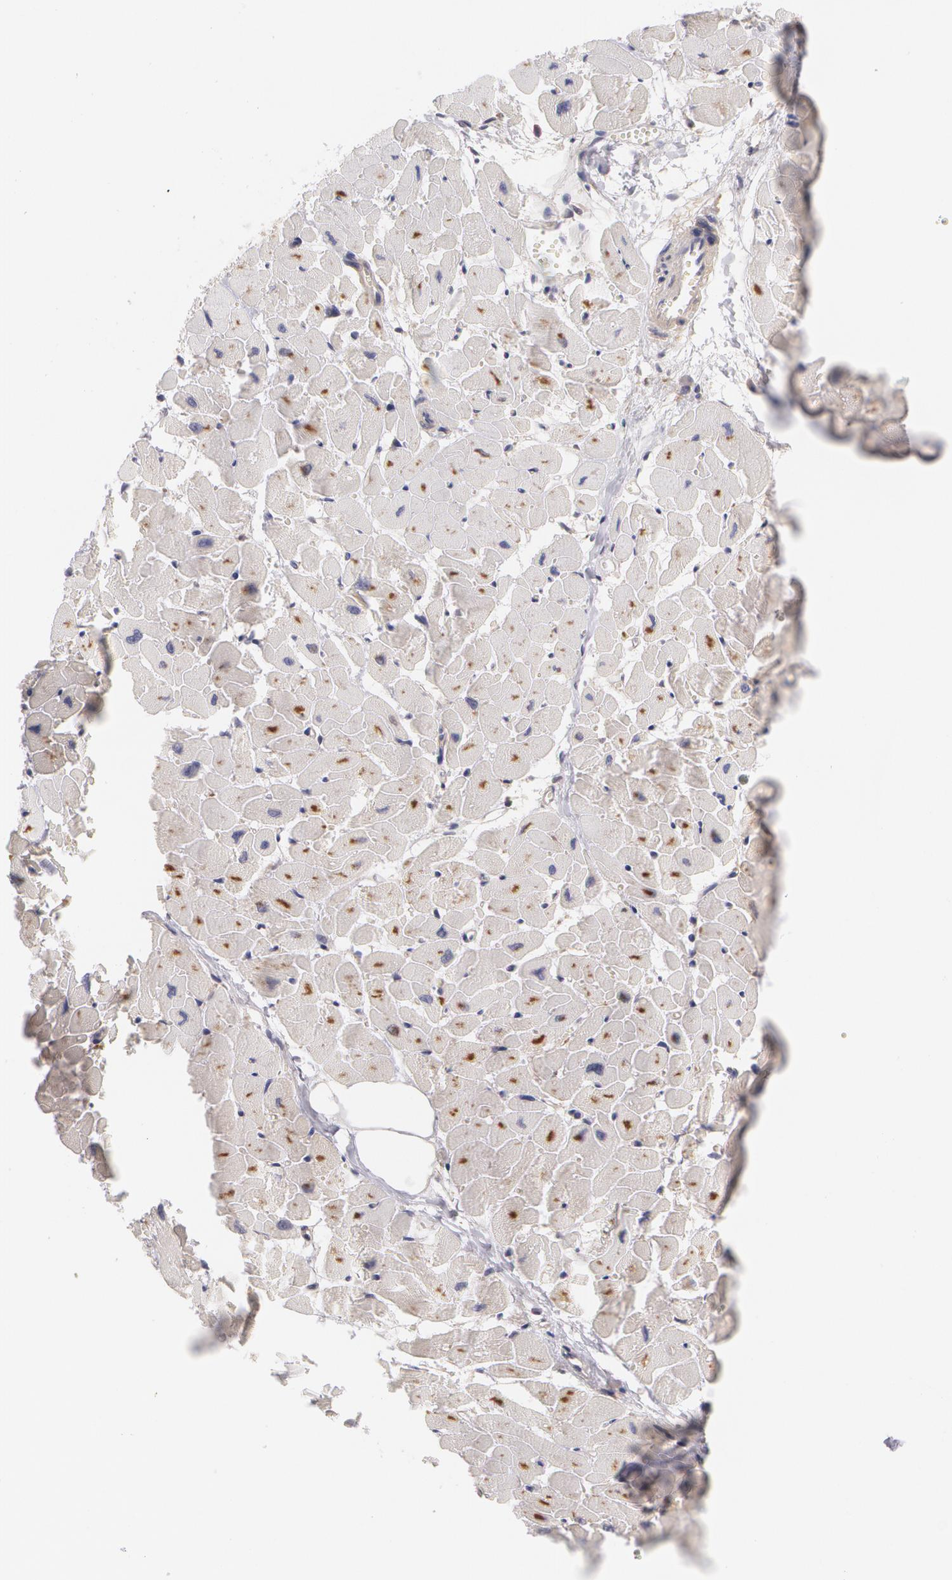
{"staining": {"intensity": "negative", "quantity": "none", "location": "none"}, "tissue": "heart muscle", "cell_type": "Cardiomyocytes", "image_type": "normal", "snomed": [{"axis": "morphology", "description": "Normal tissue, NOS"}, {"axis": "topography", "description": "Heart"}], "caption": "An image of heart muscle stained for a protein exhibits no brown staining in cardiomyocytes. (DAB (3,3'-diaminobenzidine) IHC visualized using brightfield microscopy, high magnification).", "gene": "CASK", "patient": {"sex": "female", "age": 19}}